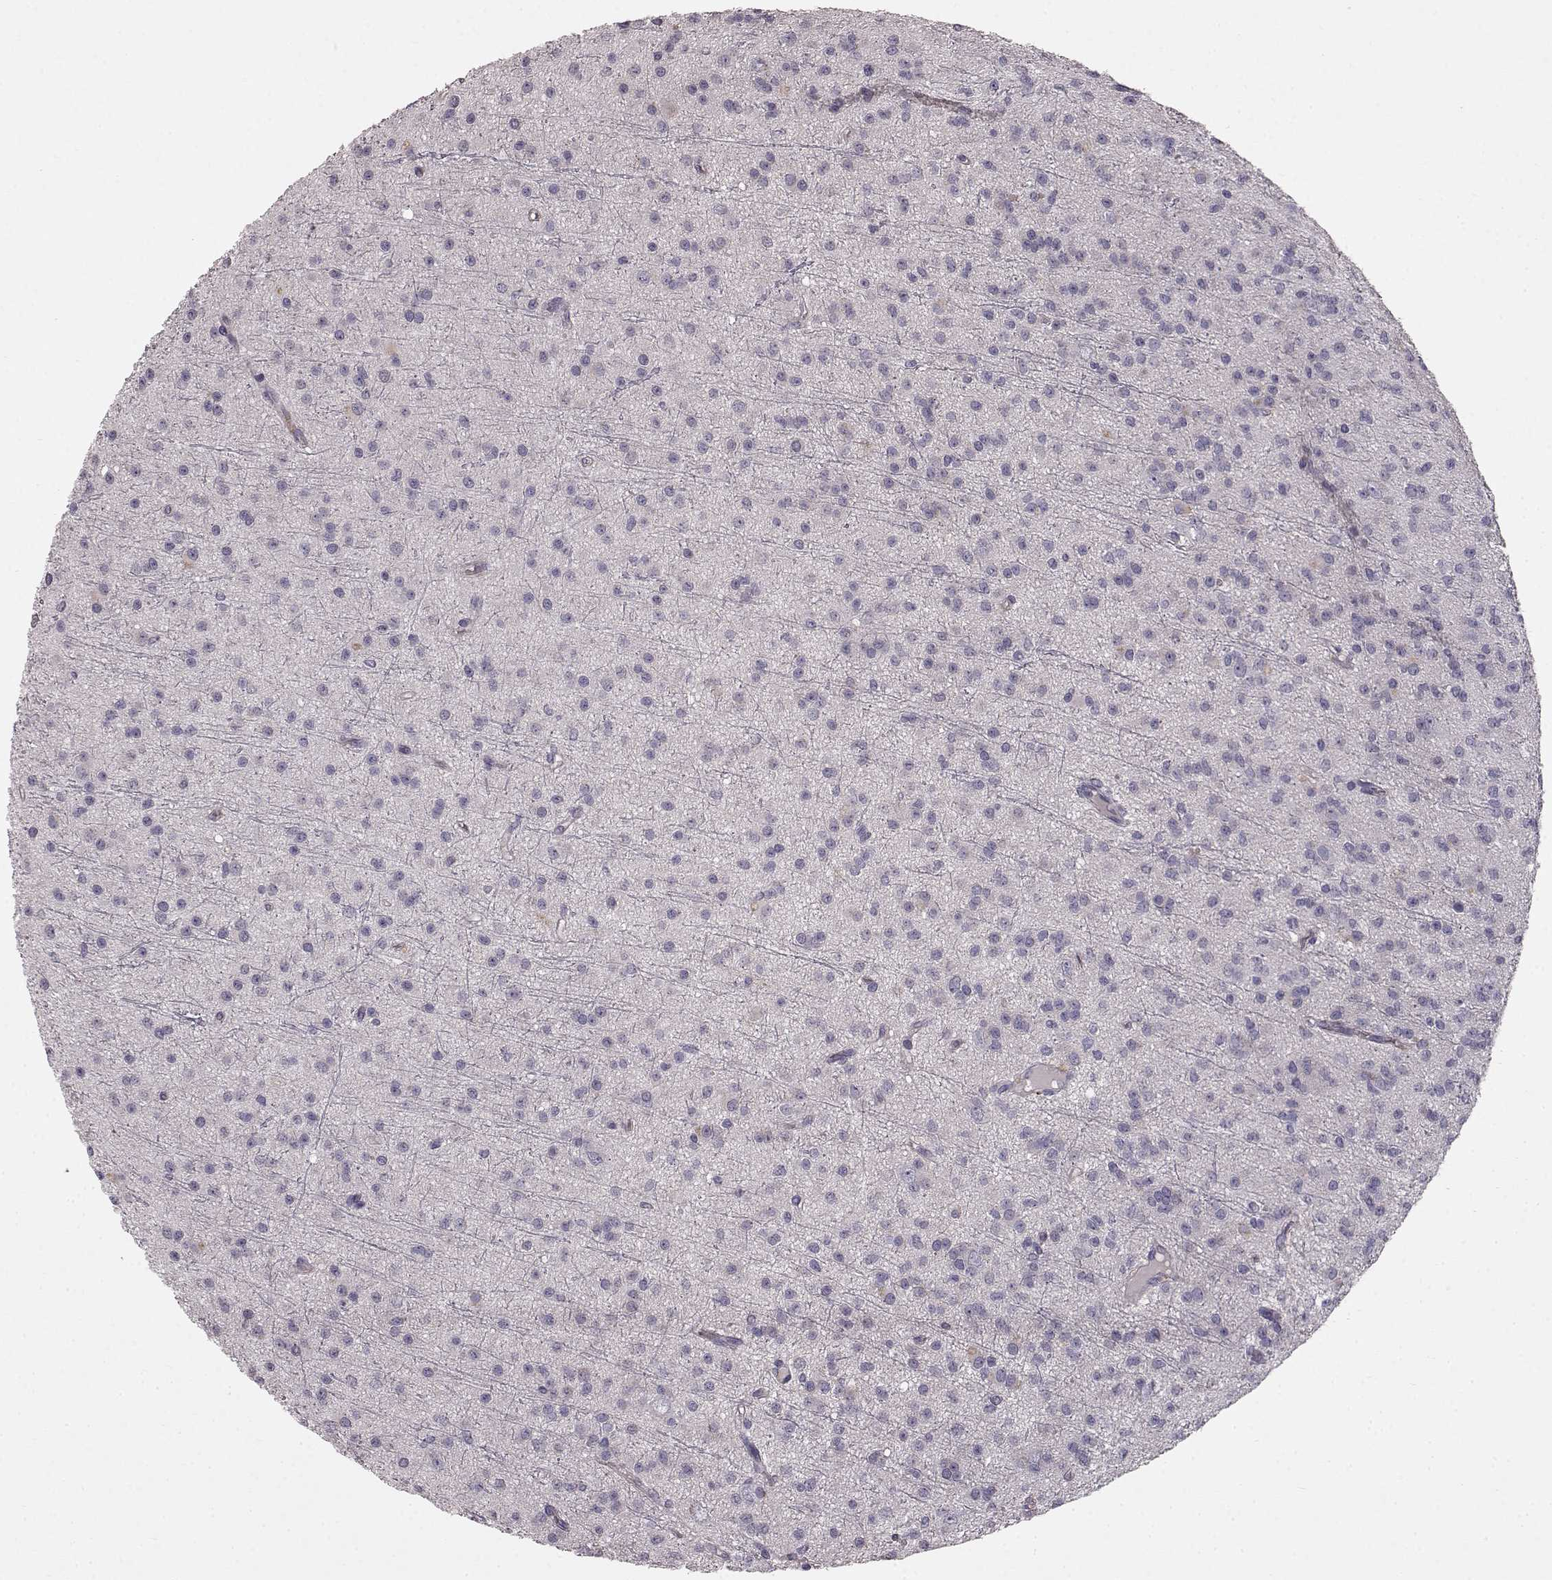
{"staining": {"intensity": "negative", "quantity": "none", "location": "none"}, "tissue": "glioma", "cell_type": "Tumor cells", "image_type": "cancer", "snomed": [{"axis": "morphology", "description": "Glioma, malignant, Low grade"}, {"axis": "topography", "description": "Brain"}], "caption": "High power microscopy photomicrograph of an immunohistochemistry micrograph of glioma, revealing no significant expression in tumor cells.", "gene": "CCNF", "patient": {"sex": "male", "age": 27}}